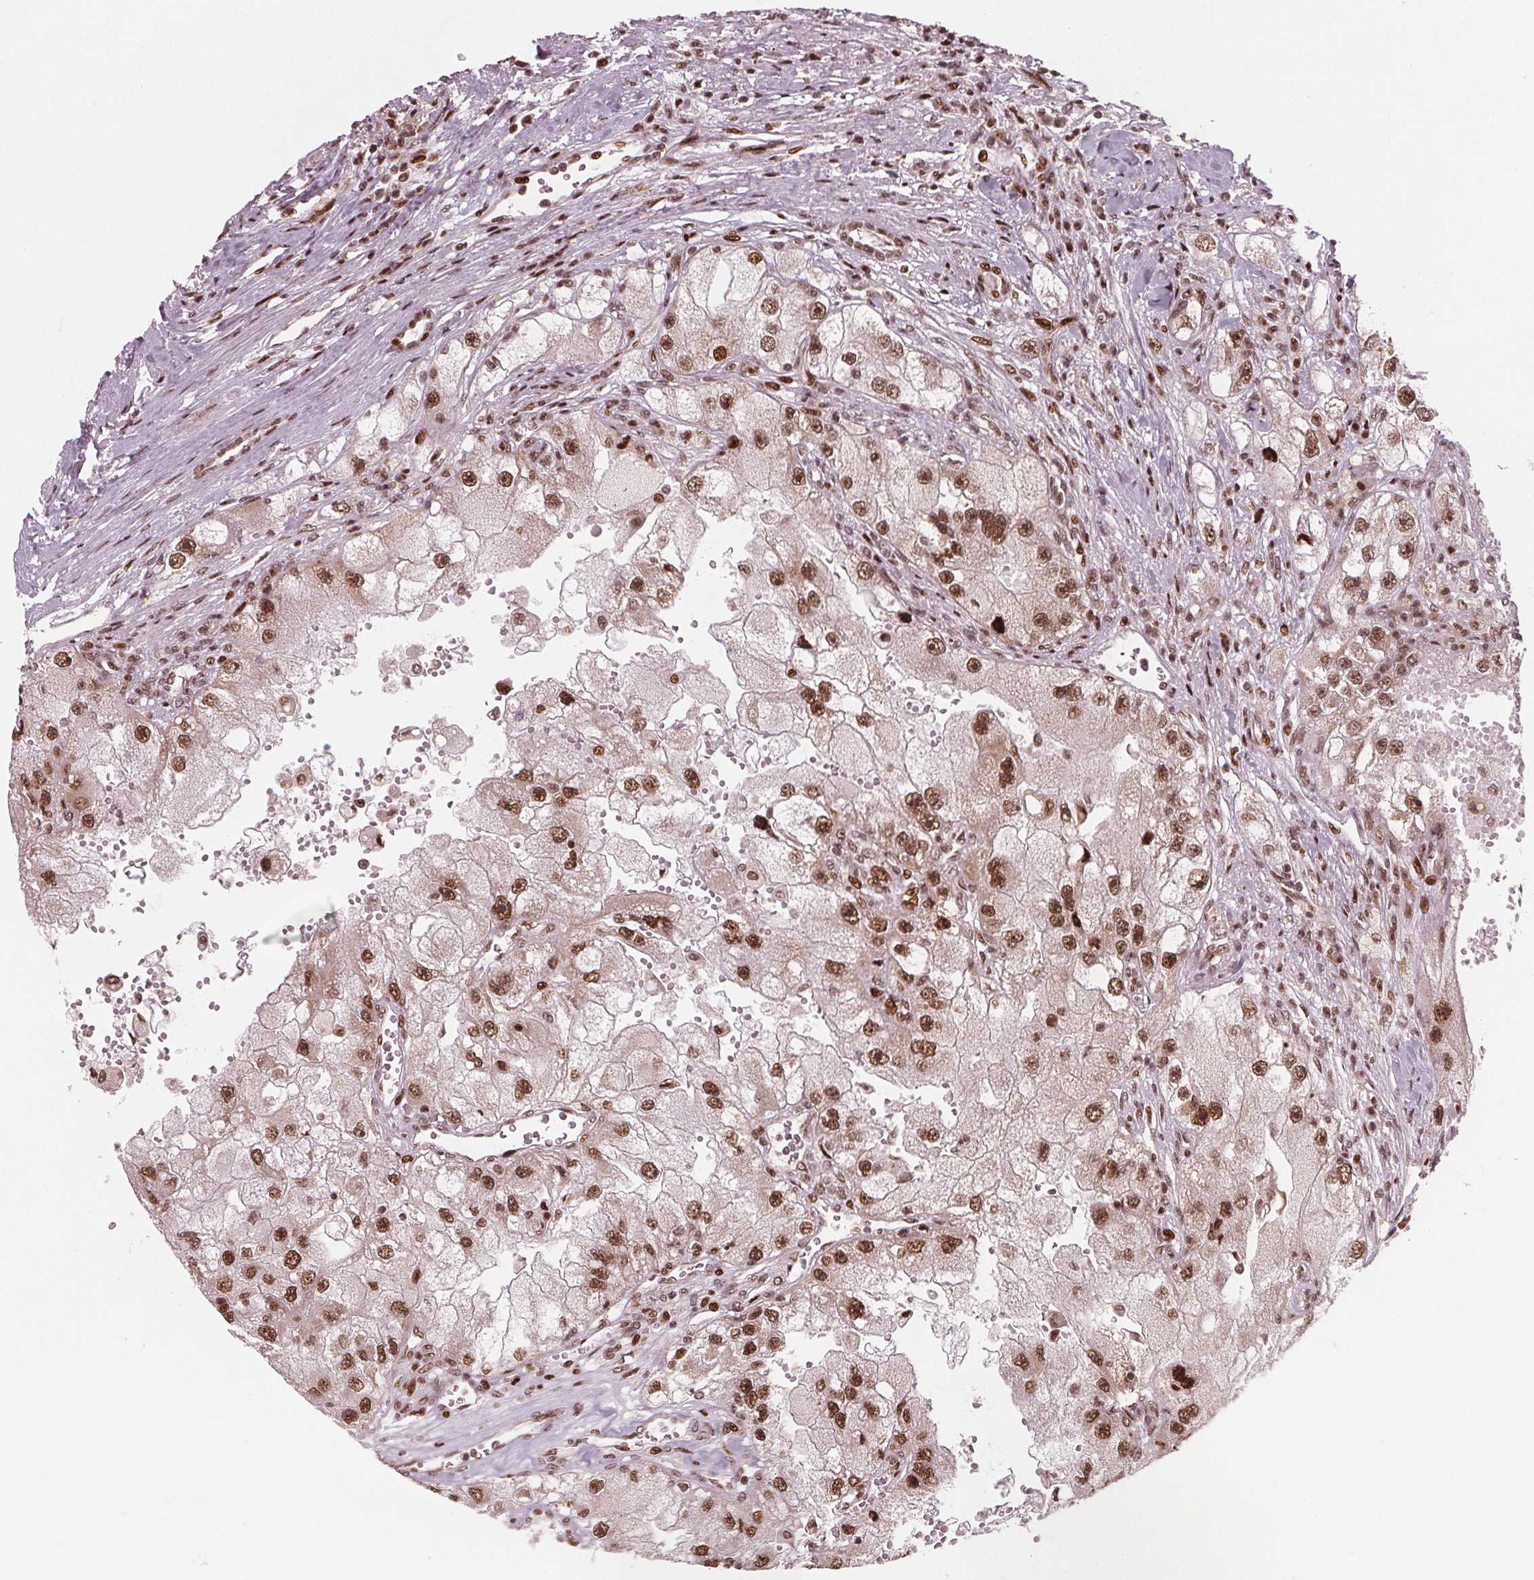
{"staining": {"intensity": "moderate", "quantity": ">75%", "location": "nuclear"}, "tissue": "renal cancer", "cell_type": "Tumor cells", "image_type": "cancer", "snomed": [{"axis": "morphology", "description": "Adenocarcinoma, NOS"}, {"axis": "topography", "description": "Kidney"}], "caption": "A photomicrograph of human renal cancer stained for a protein displays moderate nuclear brown staining in tumor cells.", "gene": "SNRNP35", "patient": {"sex": "male", "age": 63}}